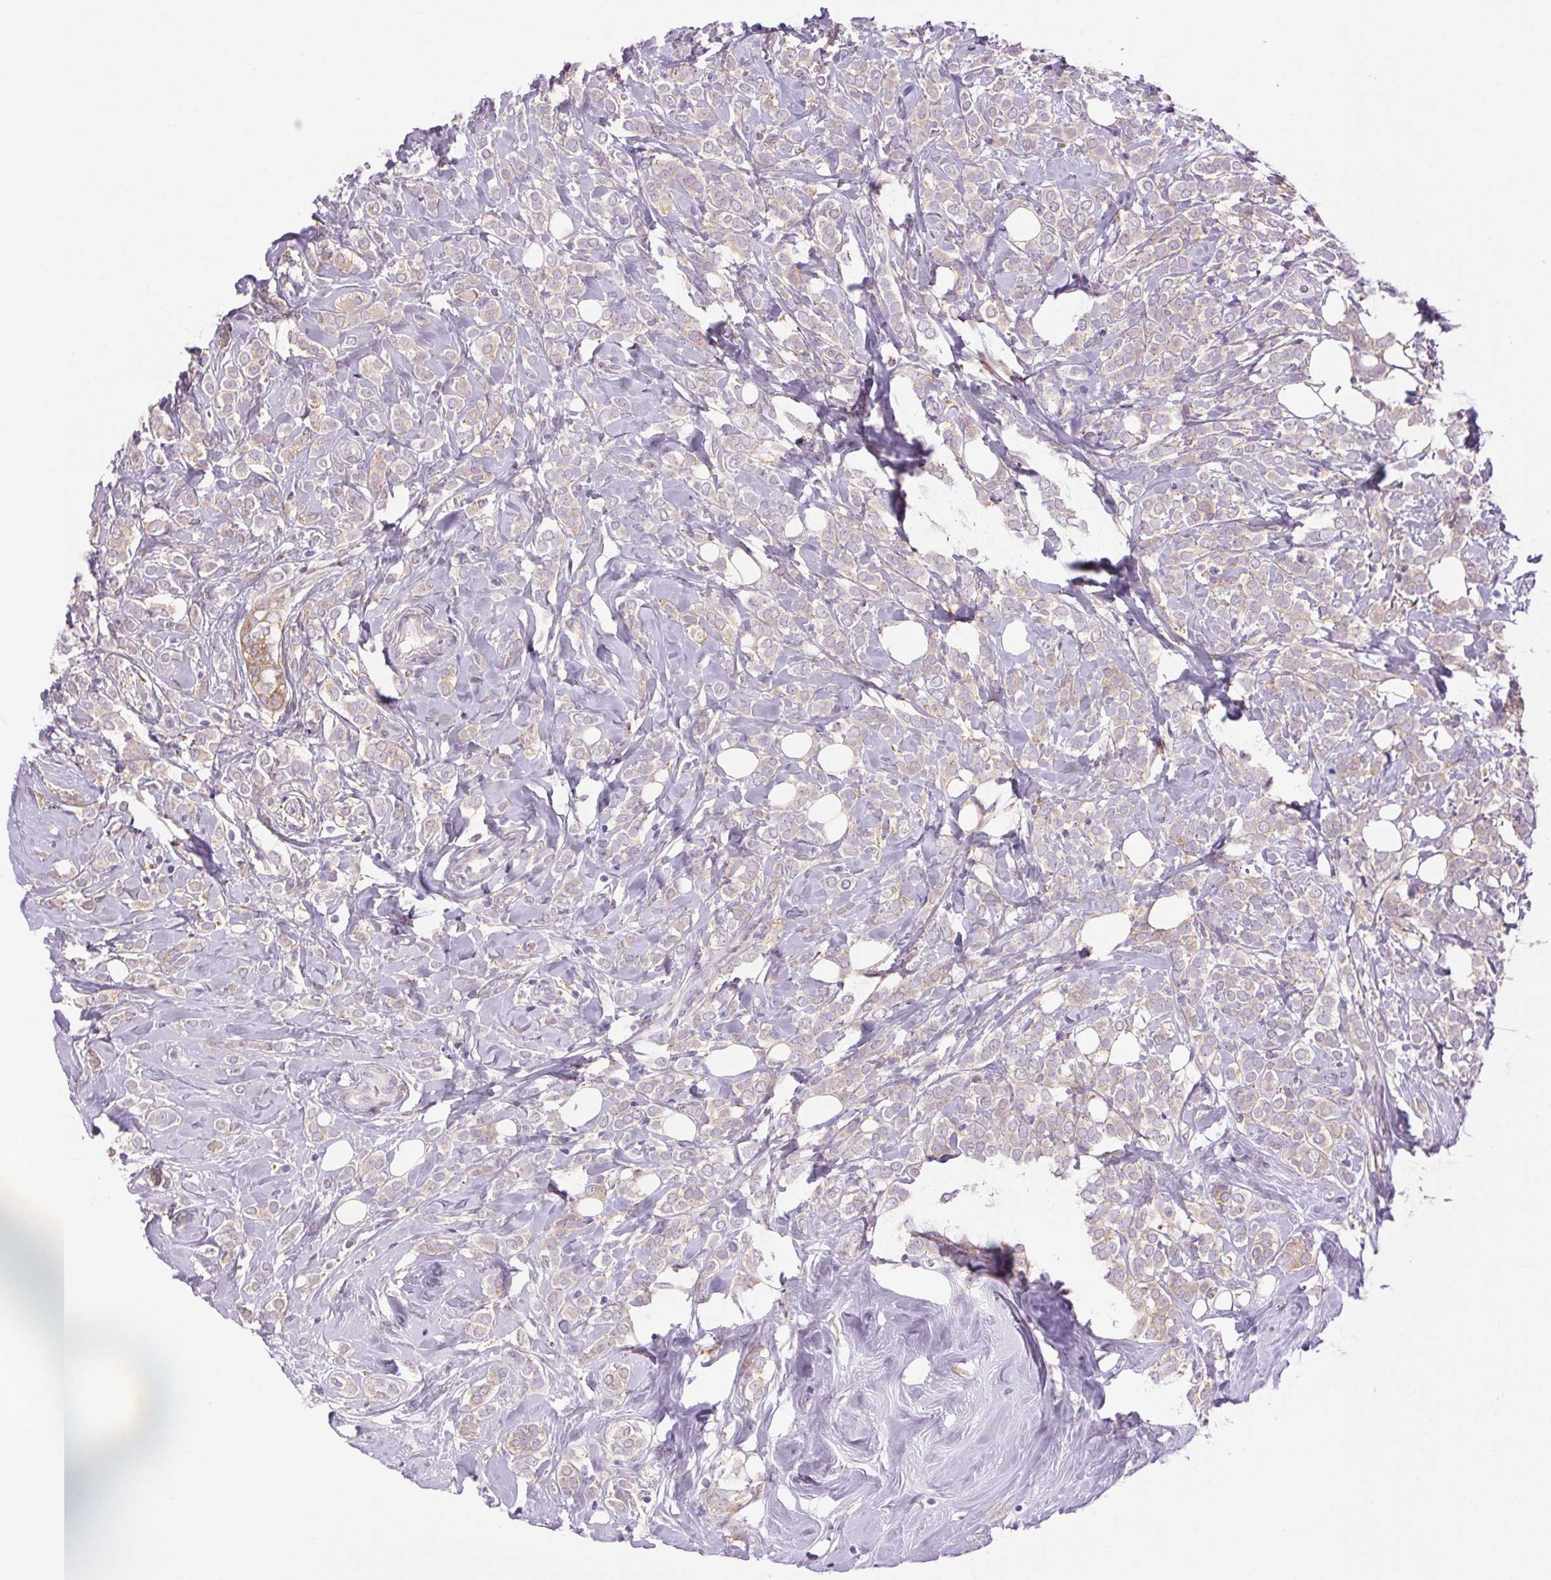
{"staining": {"intensity": "weak", "quantity": "<25%", "location": "cytoplasmic/membranous"}, "tissue": "breast cancer", "cell_type": "Tumor cells", "image_type": "cancer", "snomed": [{"axis": "morphology", "description": "Lobular carcinoma"}, {"axis": "topography", "description": "Breast"}], "caption": "Tumor cells show no significant protein staining in breast lobular carcinoma. (DAB (3,3'-diaminobenzidine) immunohistochemistry (IHC) with hematoxylin counter stain).", "gene": "SOWAHC", "patient": {"sex": "female", "age": 49}}